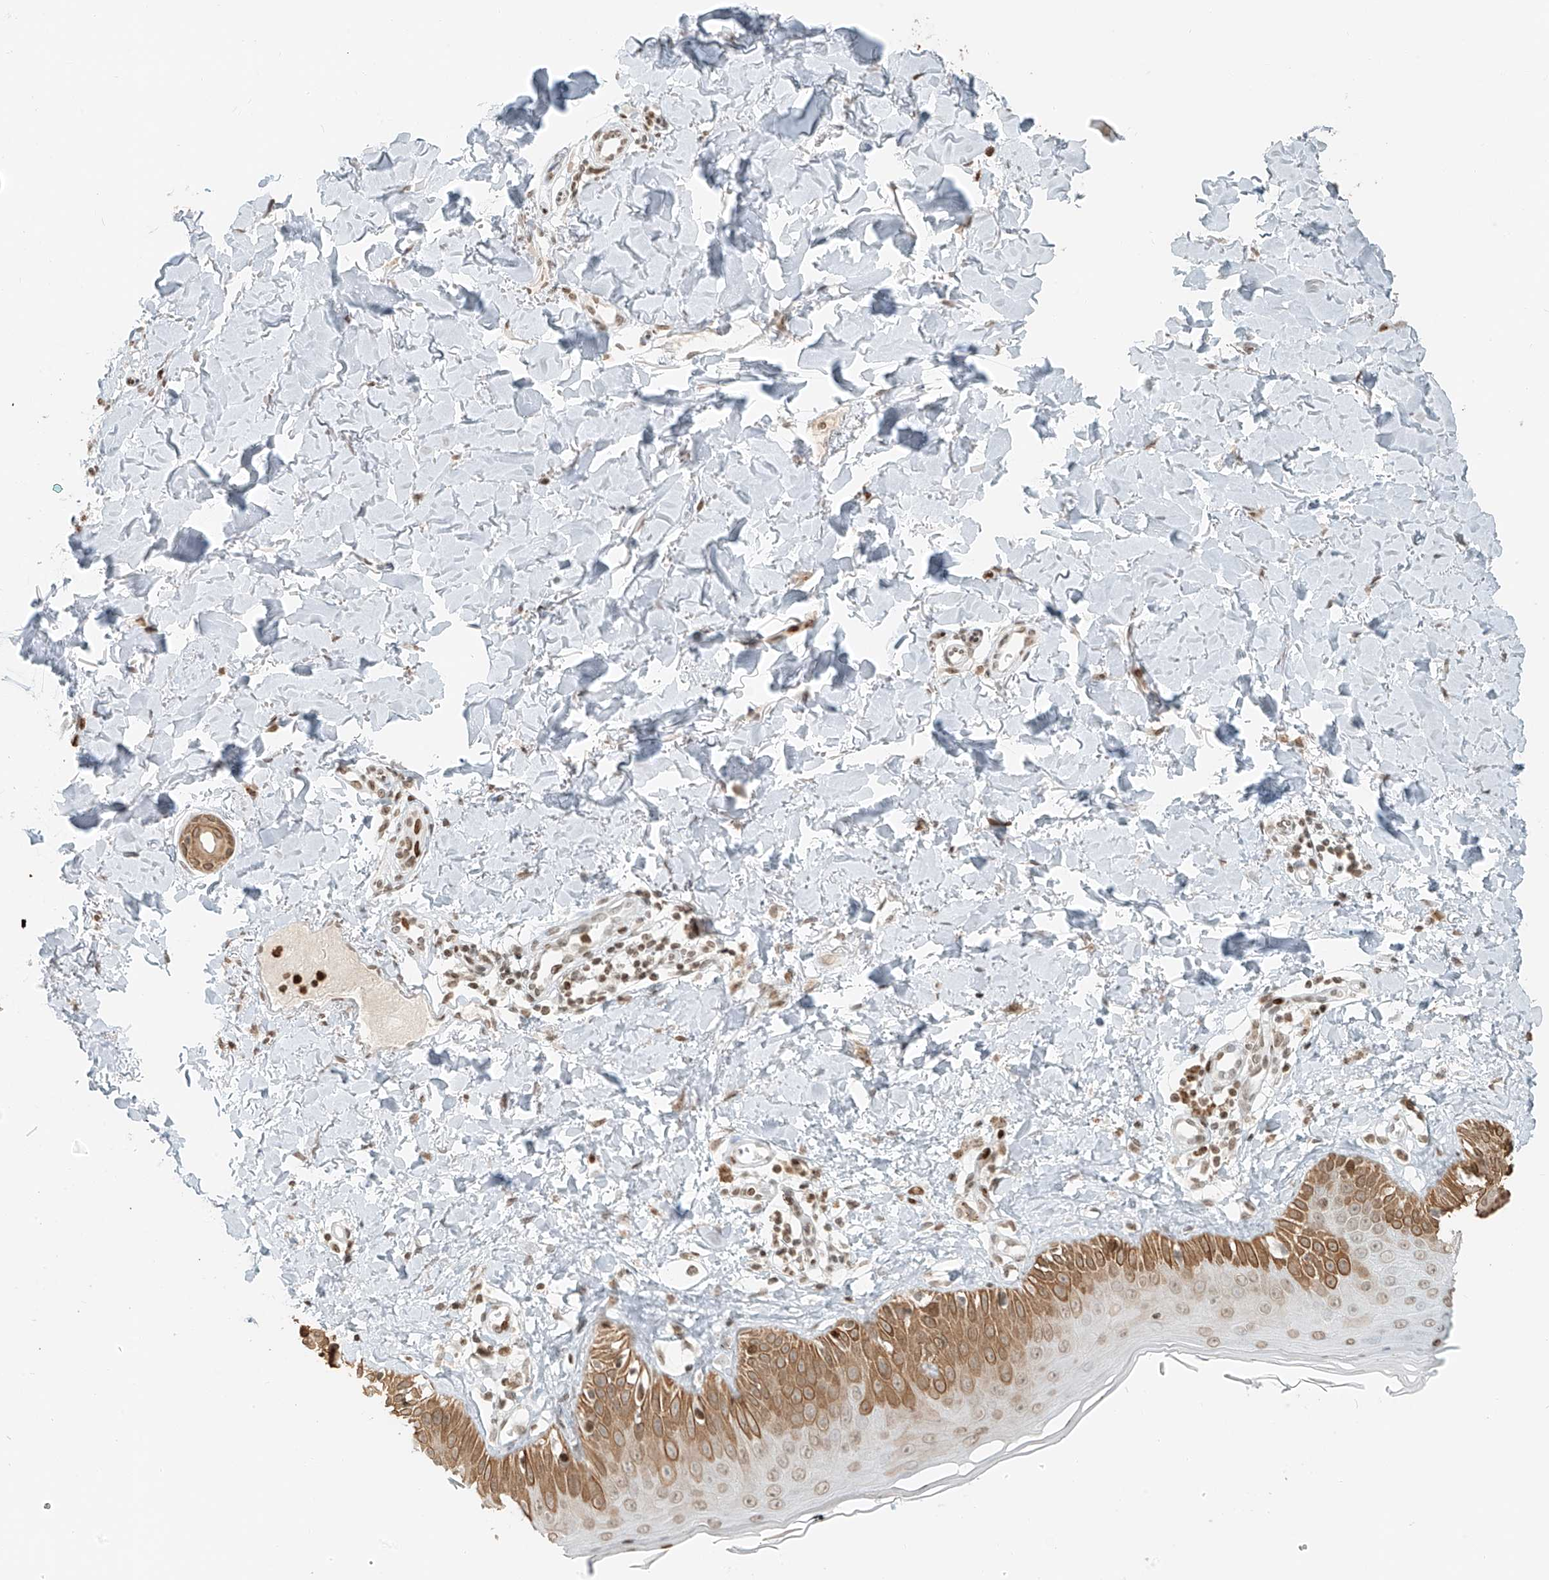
{"staining": {"intensity": "moderate", "quantity": "25%-75%", "location": "nuclear"}, "tissue": "skin", "cell_type": "Fibroblasts", "image_type": "normal", "snomed": [{"axis": "morphology", "description": "Normal tissue, NOS"}, {"axis": "topography", "description": "Skin"}], "caption": "Immunohistochemistry image of benign skin: human skin stained using immunohistochemistry demonstrates medium levels of moderate protein expression localized specifically in the nuclear of fibroblasts, appearing as a nuclear brown color.", "gene": "C17orf58", "patient": {"sex": "male", "age": 52}}